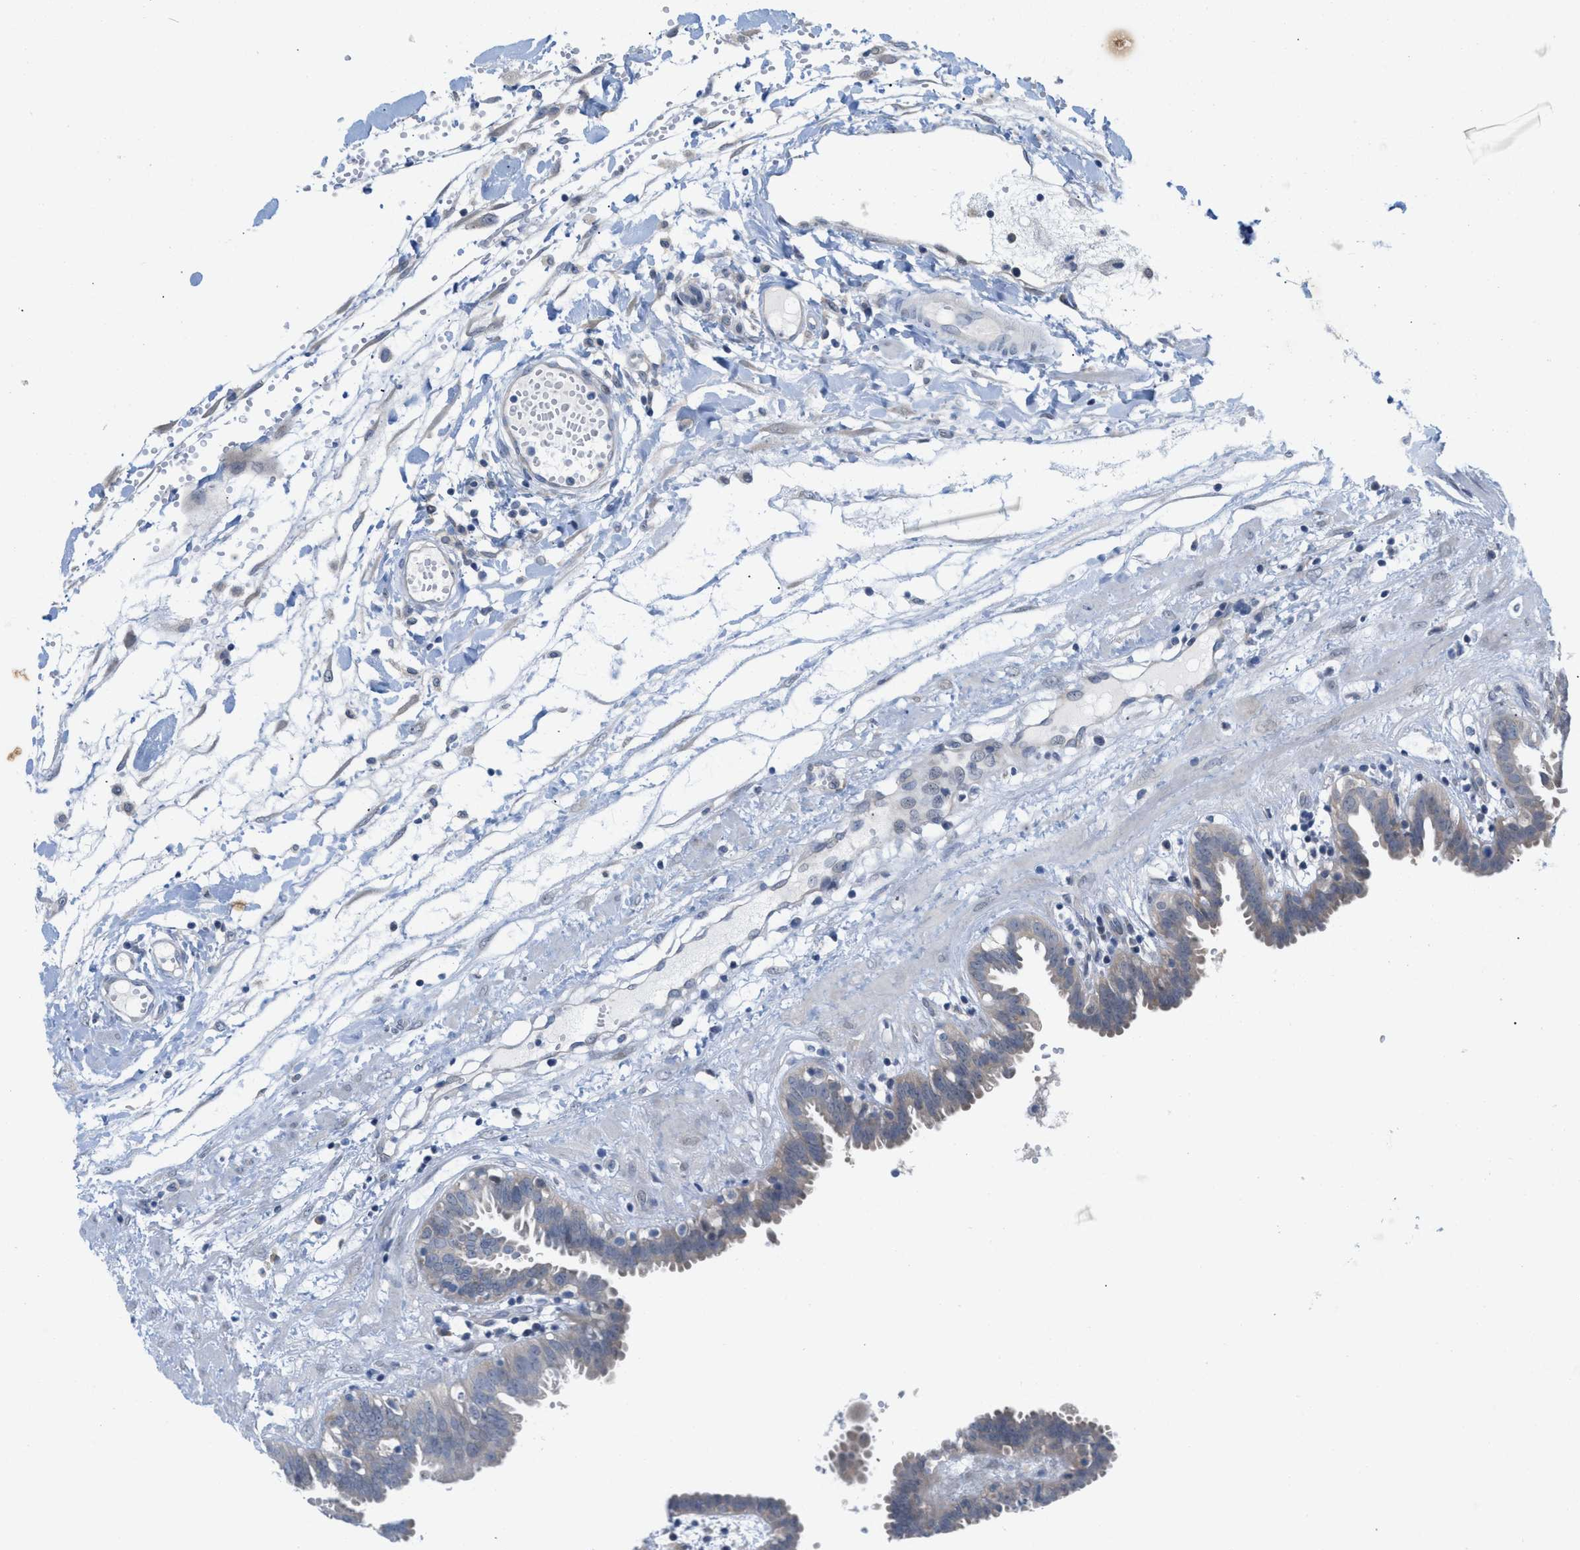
{"staining": {"intensity": "weak", "quantity": "<25%", "location": "cytoplasmic/membranous"}, "tissue": "fallopian tube", "cell_type": "Glandular cells", "image_type": "normal", "snomed": [{"axis": "morphology", "description": "Normal tissue, NOS"}, {"axis": "topography", "description": "Fallopian tube"}, {"axis": "topography", "description": "Placenta"}], "caption": "An immunohistochemistry (IHC) image of normal fallopian tube is shown. There is no staining in glandular cells of fallopian tube.", "gene": "WIPI2", "patient": {"sex": "female", "age": 32}}